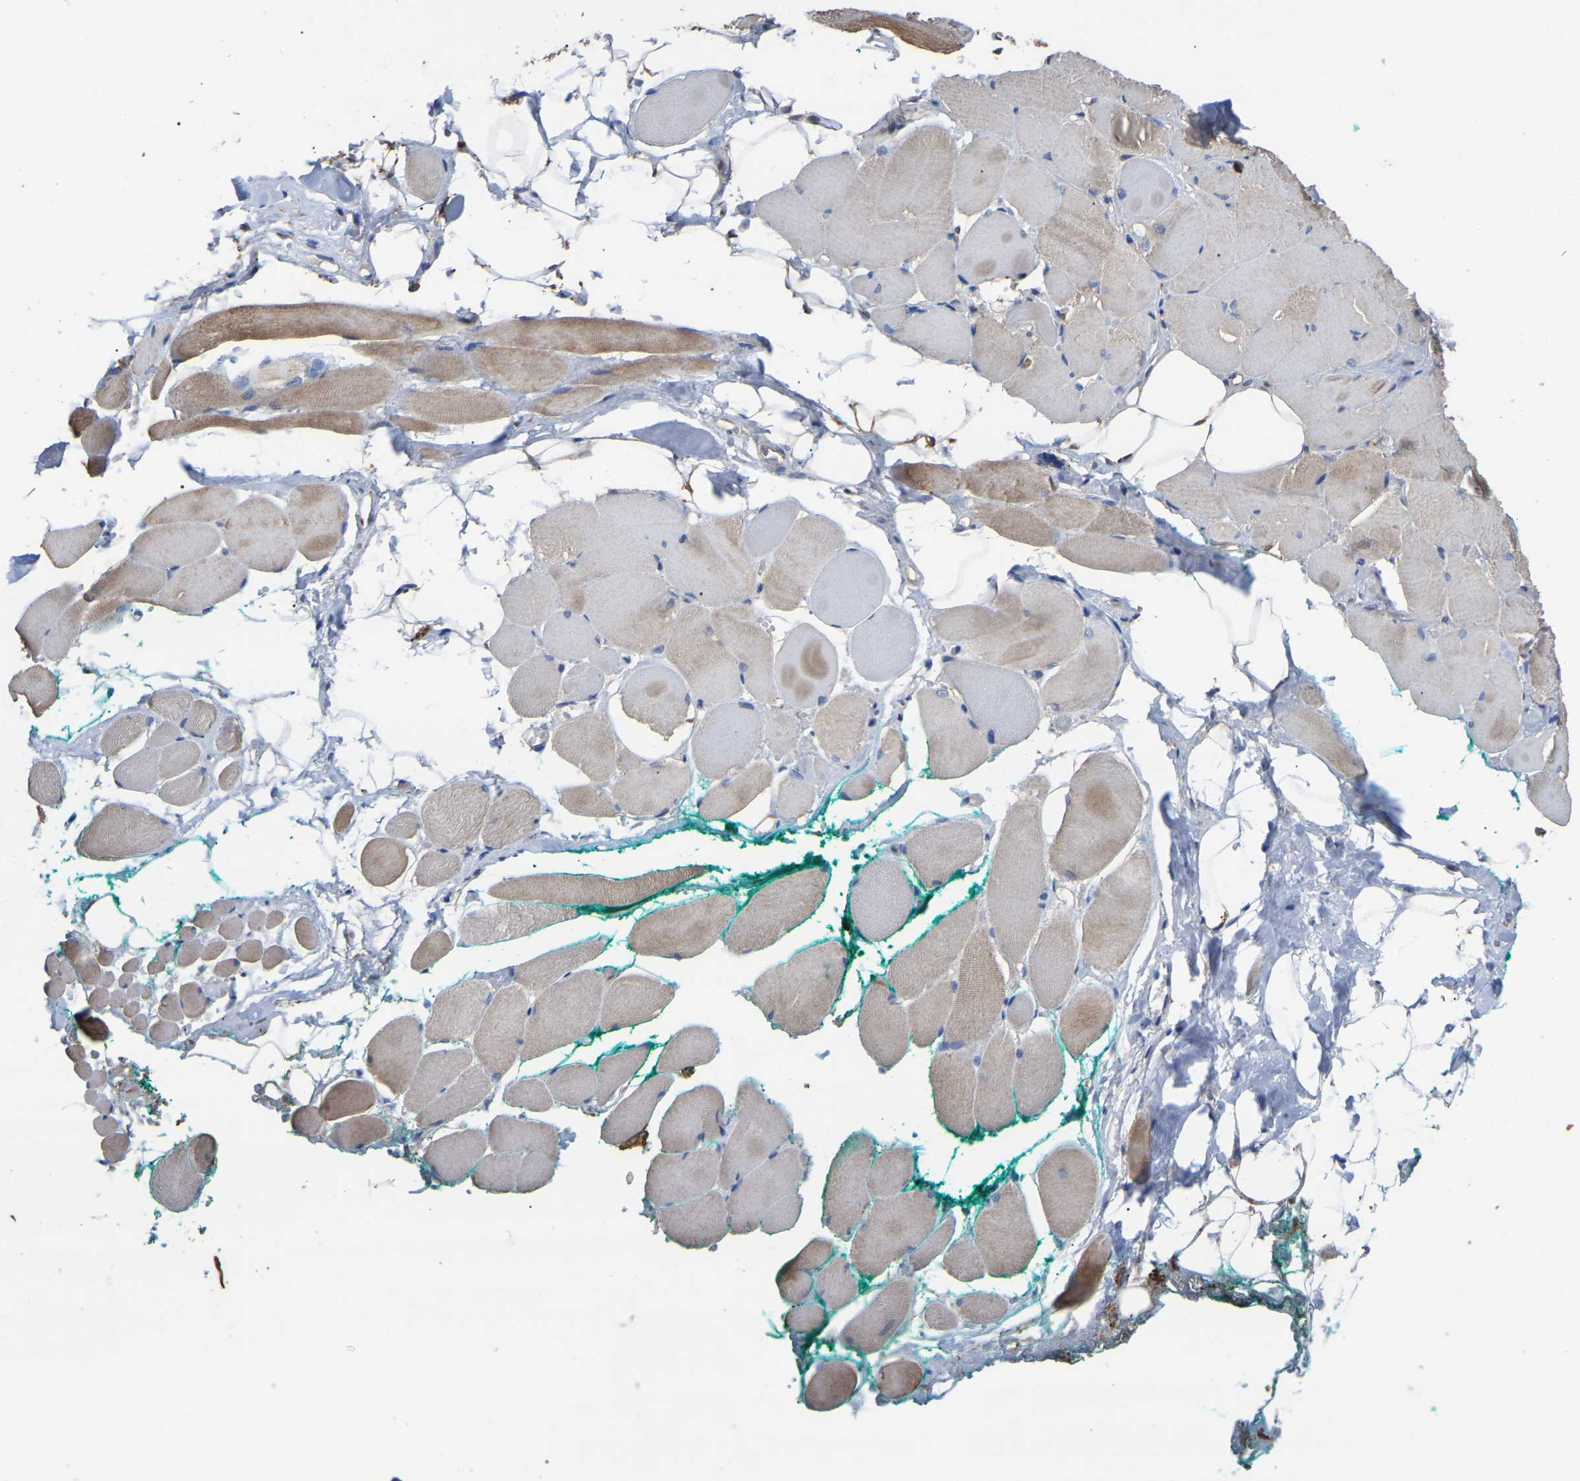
{"staining": {"intensity": "moderate", "quantity": ">75%", "location": "cytoplasmic/membranous"}, "tissue": "skeletal muscle", "cell_type": "Myocytes", "image_type": "normal", "snomed": [{"axis": "morphology", "description": "Normal tissue, NOS"}, {"axis": "topography", "description": "Skeletal muscle"}, {"axis": "topography", "description": "Peripheral nerve tissue"}], "caption": "Skeletal muscle stained with IHC exhibits moderate cytoplasmic/membranous expression in about >75% of myocytes.", "gene": "CIT", "patient": {"sex": "female", "age": 84}}